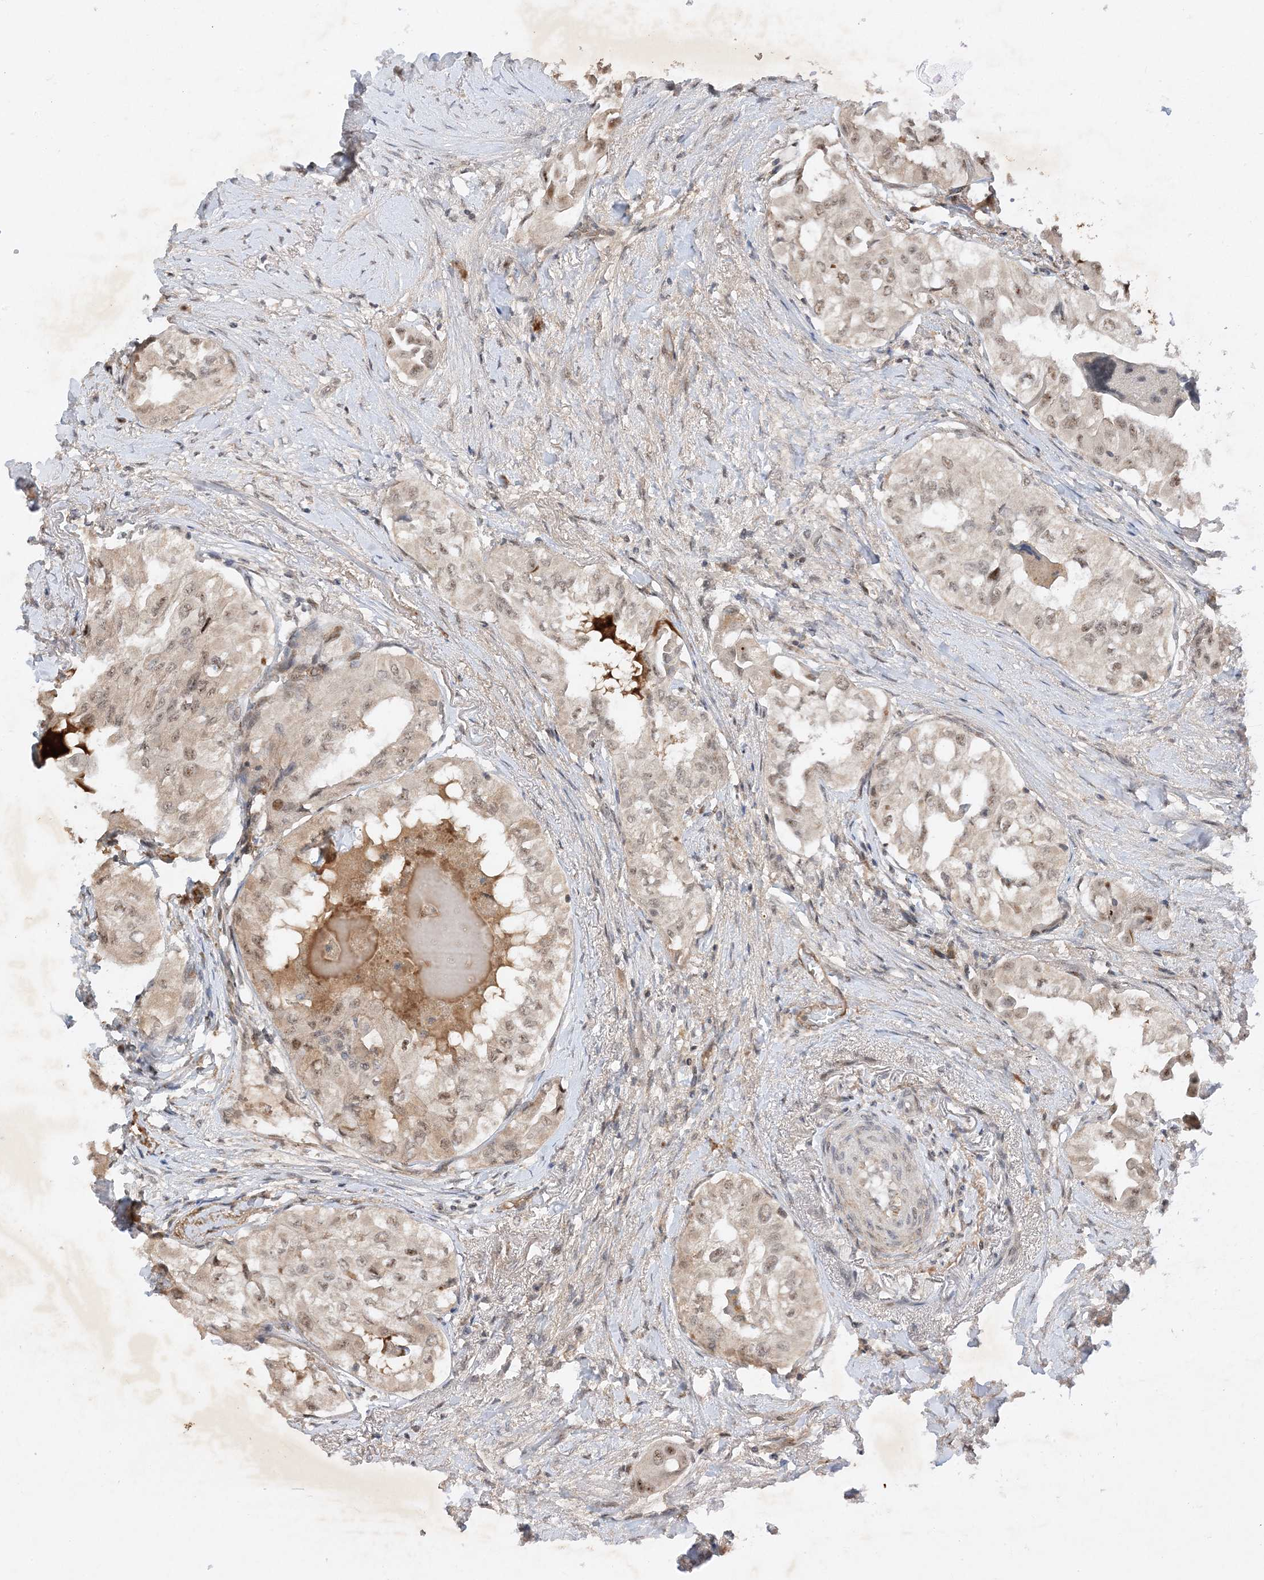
{"staining": {"intensity": "weak", "quantity": ">75%", "location": "nuclear"}, "tissue": "thyroid cancer", "cell_type": "Tumor cells", "image_type": "cancer", "snomed": [{"axis": "morphology", "description": "Papillary adenocarcinoma, NOS"}, {"axis": "topography", "description": "Thyroid gland"}], "caption": "Thyroid cancer (papillary adenocarcinoma) was stained to show a protein in brown. There is low levels of weak nuclear positivity in about >75% of tumor cells.", "gene": "MAST3", "patient": {"sex": "female", "age": 59}}